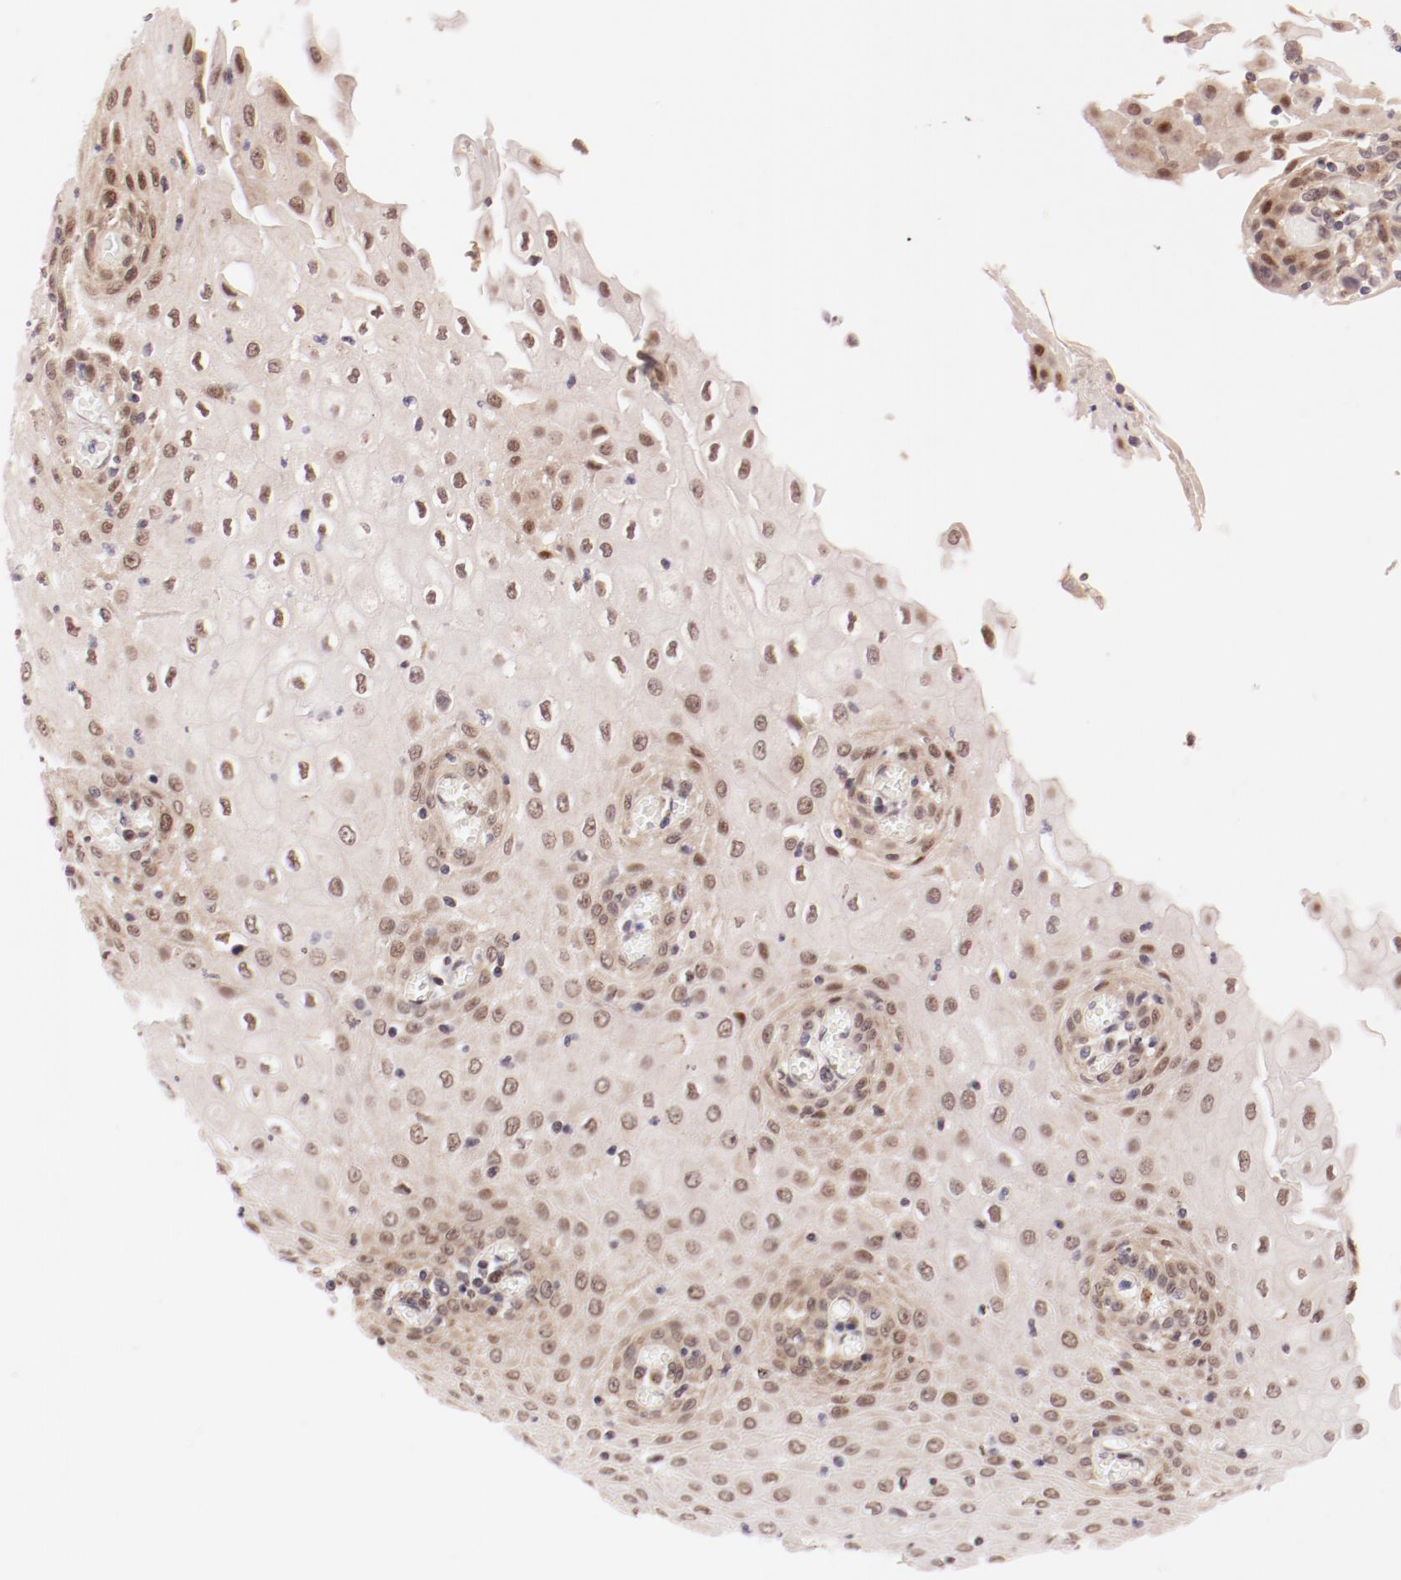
{"staining": {"intensity": "weak", "quantity": ">75%", "location": "nuclear"}, "tissue": "esophagus", "cell_type": "Squamous epithelial cells", "image_type": "normal", "snomed": [{"axis": "morphology", "description": "Normal tissue, NOS"}, {"axis": "morphology", "description": "Squamous cell carcinoma, NOS"}, {"axis": "topography", "description": "Esophagus"}], "caption": "Protein analysis of normal esophagus shows weak nuclear expression in about >75% of squamous epithelial cells. The protein of interest is shown in brown color, while the nuclei are stained blue.", "gene": "RPL12", "patient": {"sex": "male", "age": 65}}